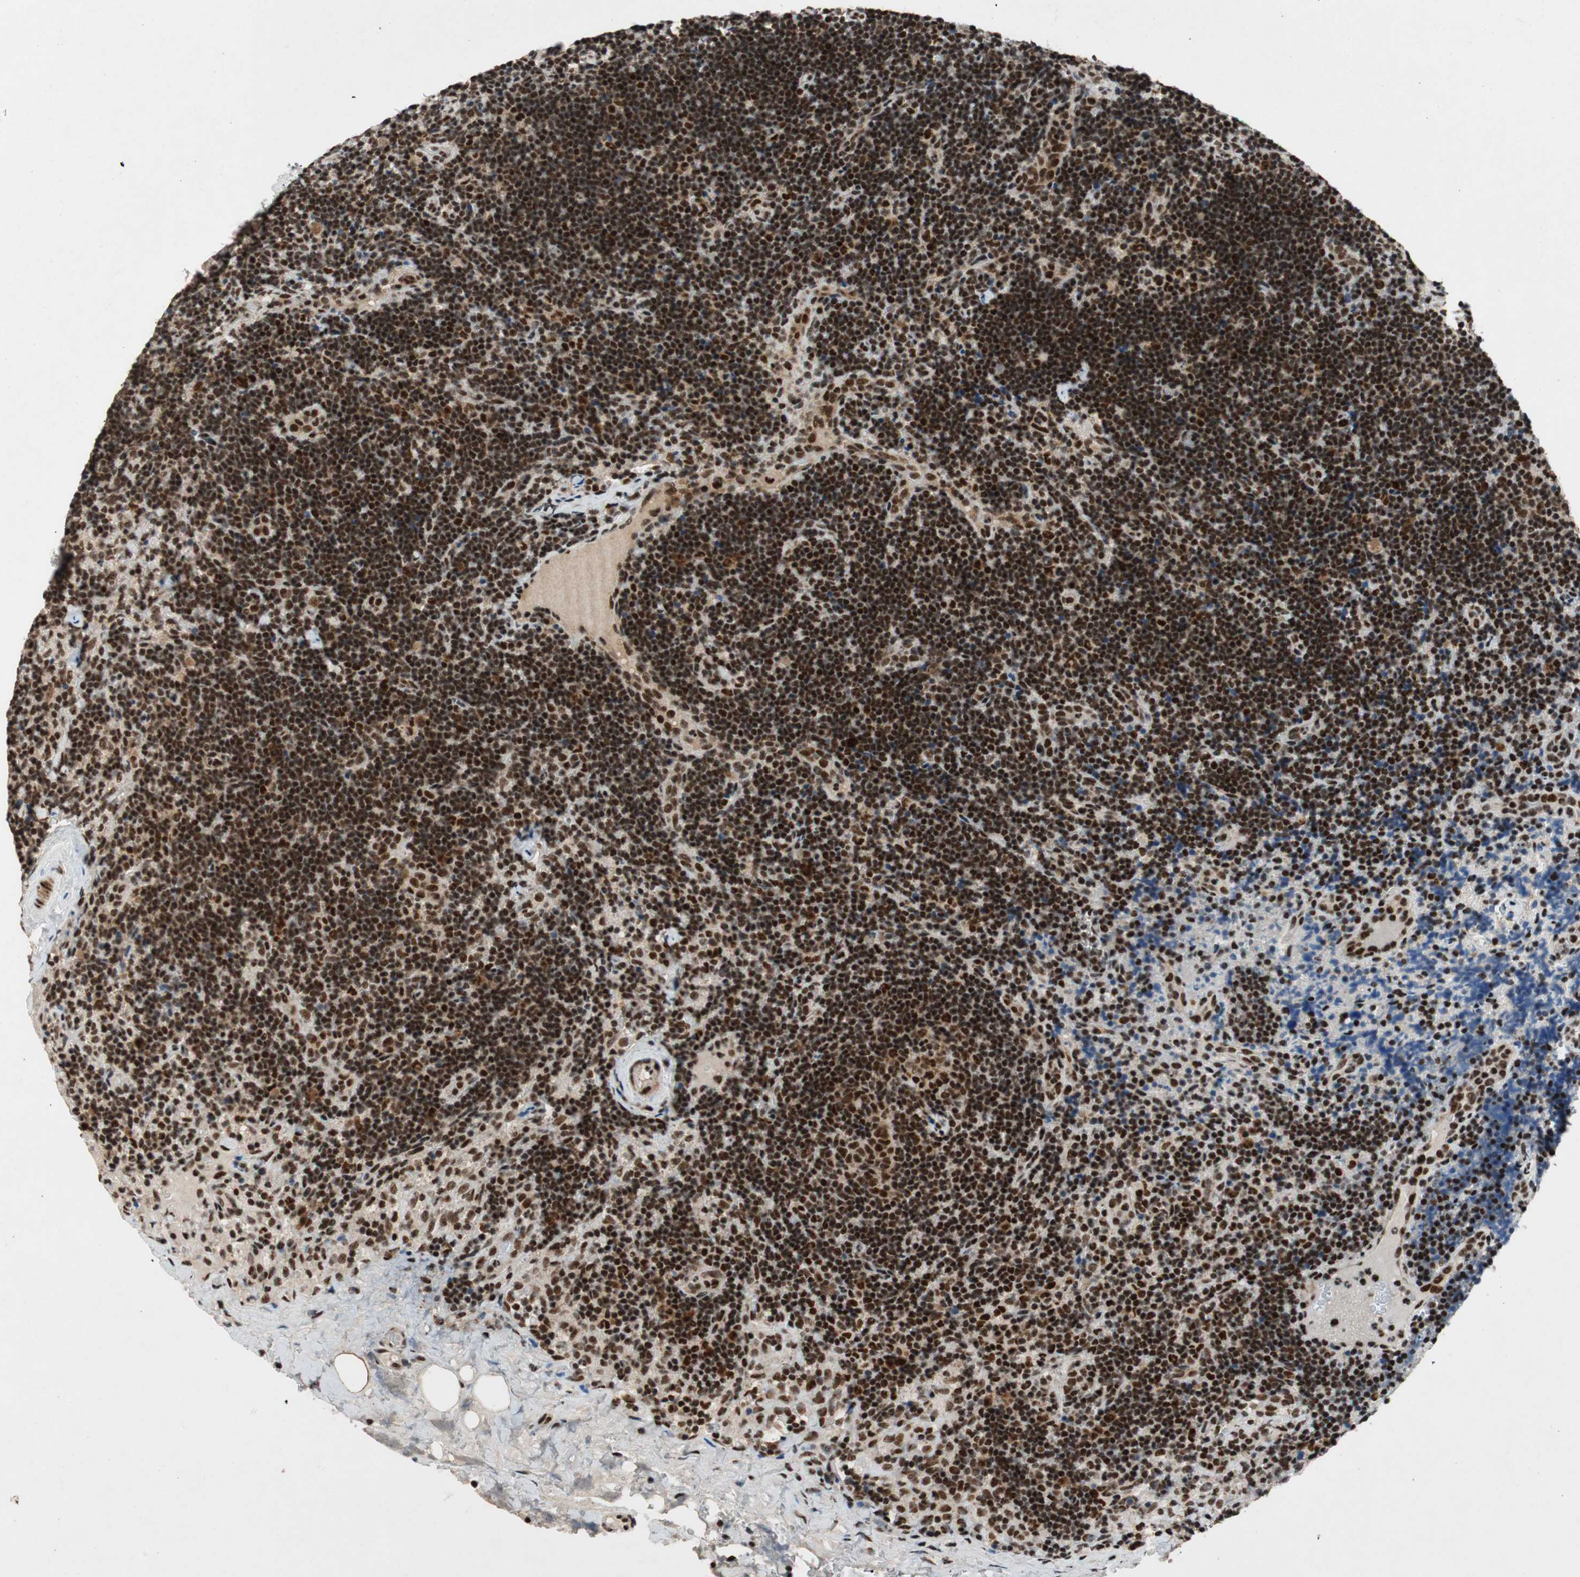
{"staining": {"intensity": "strong", "quantity": ">75%", "location": "nuclear"}, "tissue": "lymph node", "cell_type": "Germinal center cells", "image_type": "normal", "snomed": [{"axis": "morphology", "description": "Normal tissue, NOS"}, {"axis": "topography", "description": "Lymph node"}], "caption": "DAB (3,3'-diaminobenzidine) immunohistochemical staining of normal human lymph node shows strong nuclear protein positivity in about >75% of germinal center cells.", "gene": "NCBP3", "patient": {"sex": "female", "age": 14}}